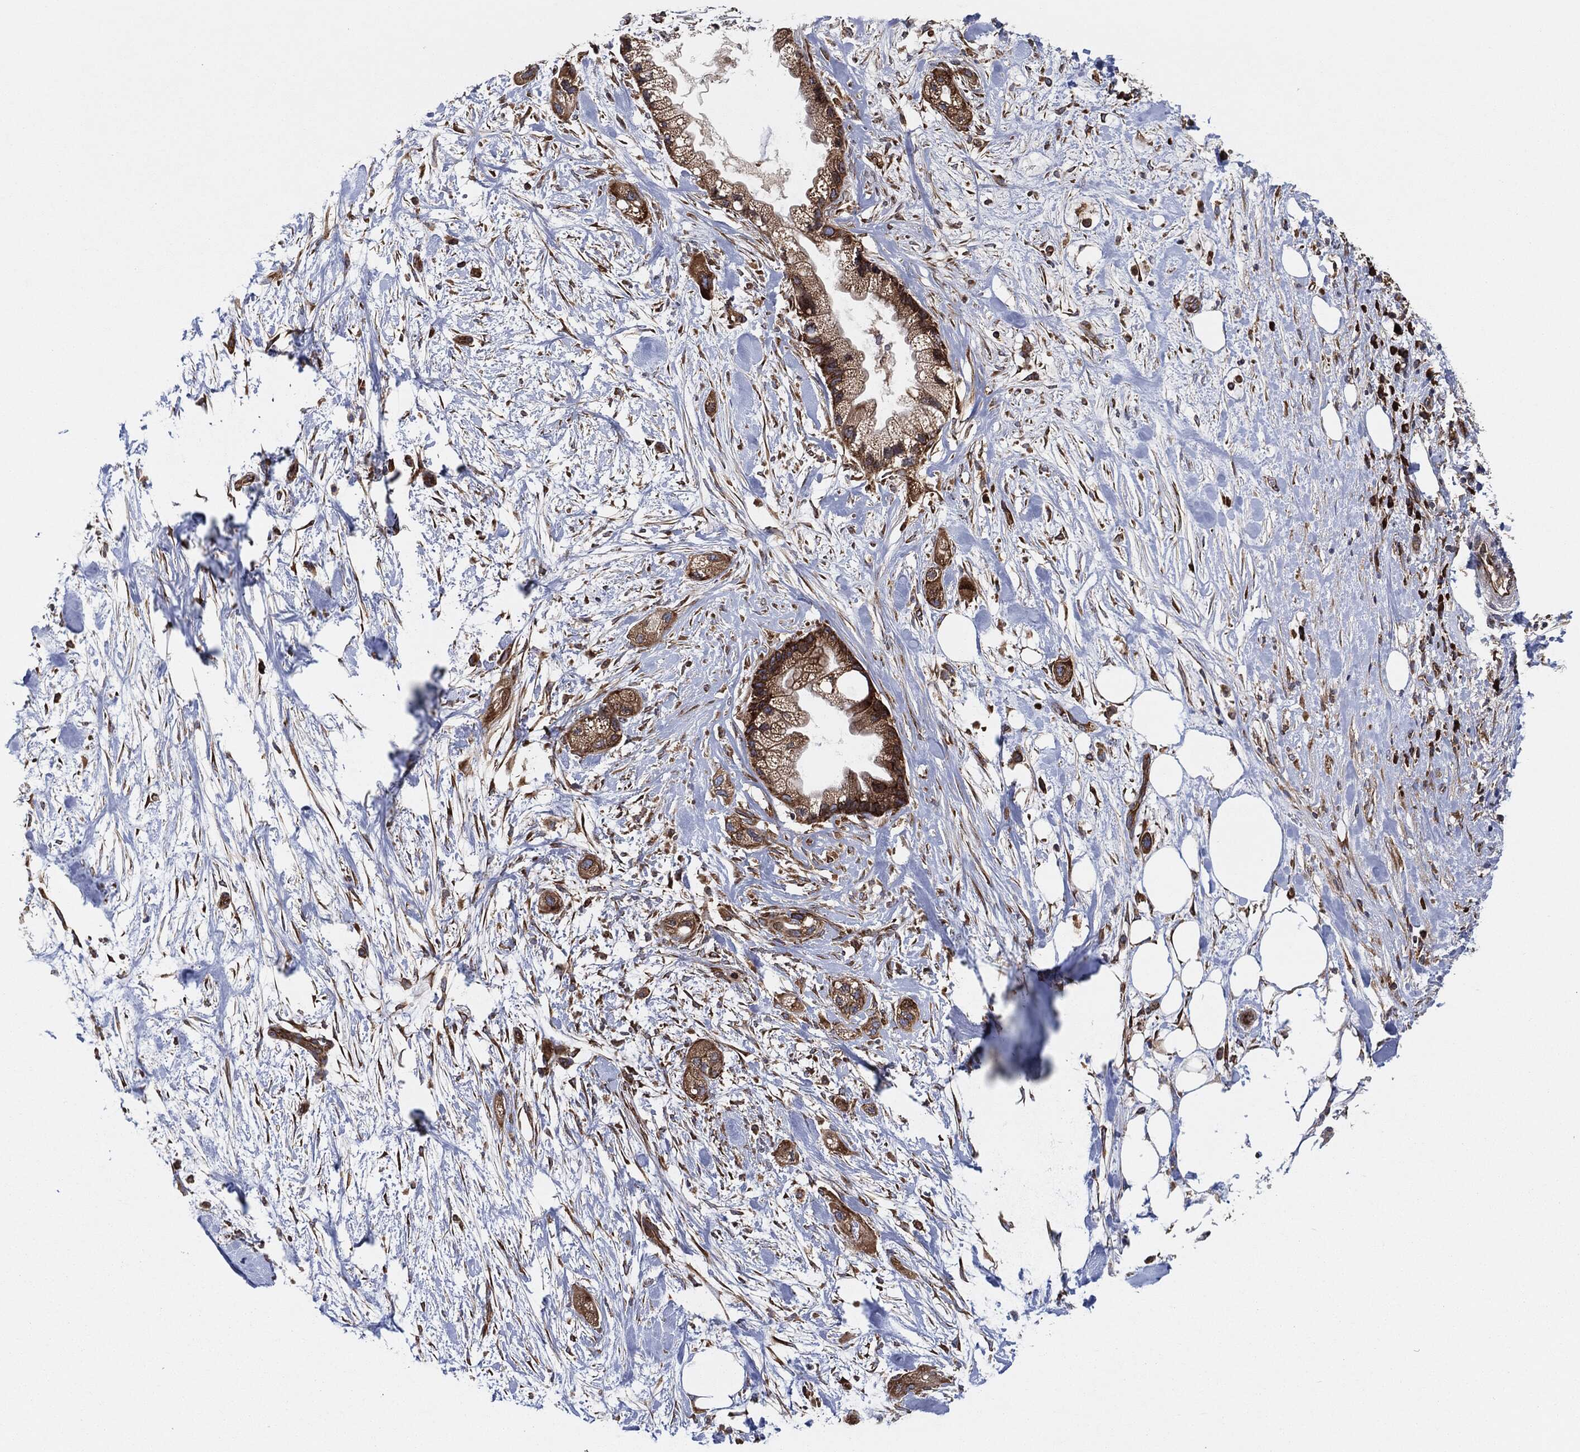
{"staining": {"intensity": "strong", "quantity": ">75%", "location": "cytoplasmic/membranous"}, "tissue": "pancreatic cancer", "cell_type": "Tumor cells", "image_type": "cancer", "snomed": [{"axis": "morphology", "description": "Adenocarcinoma, NOS"}, {"axis": "topography", "description": "Pancreas"}], "caption": "A photomicrograph of human pancreatic cancer stained for a protein reveals strong cytoplasmic/membranous brown staining in tumor cells.", "gene": "EIF2S2", "patient": {"sex": "male", "age": 44}}